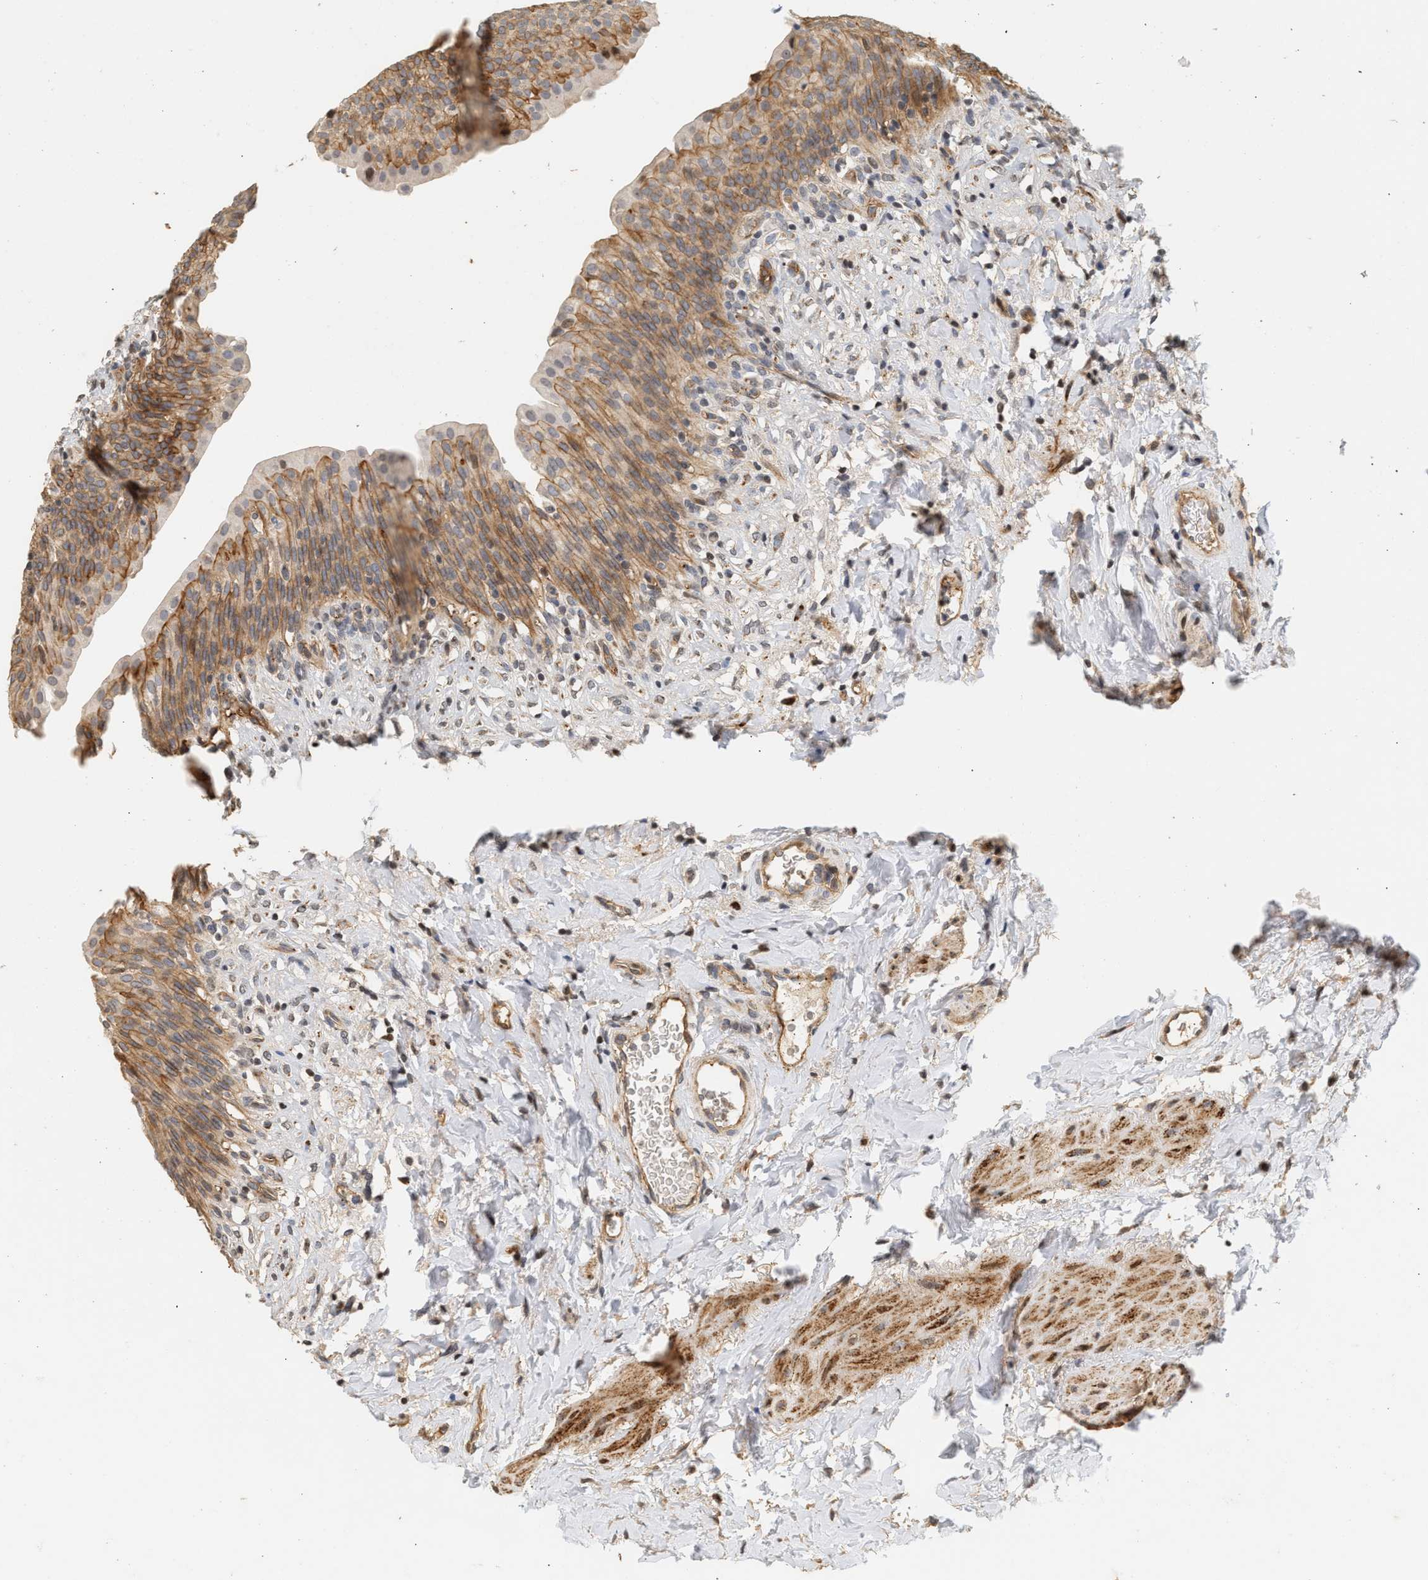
{"staining": {"intensity": "moderate", "quantity": ">75%", "location": "cytoplasmic/membranous"}, "tissue": "urinary bladder", "cell_type": "Urothelial cells", "image_type": "normal", "snomed": [{"axis": "morphology", "description": "Normal tissue, NOS"}, {"axis": "topography", "description": "Urinary bladder"}], "caption": "Unremarkable urinary bladder reveals moderate cytoplasmic/membranous positivity in about >75% of urothelial cells, visualized by immunohistochemistry.", "gene": "PLXND1", "patient": {"sex": "female", "age": 79}}